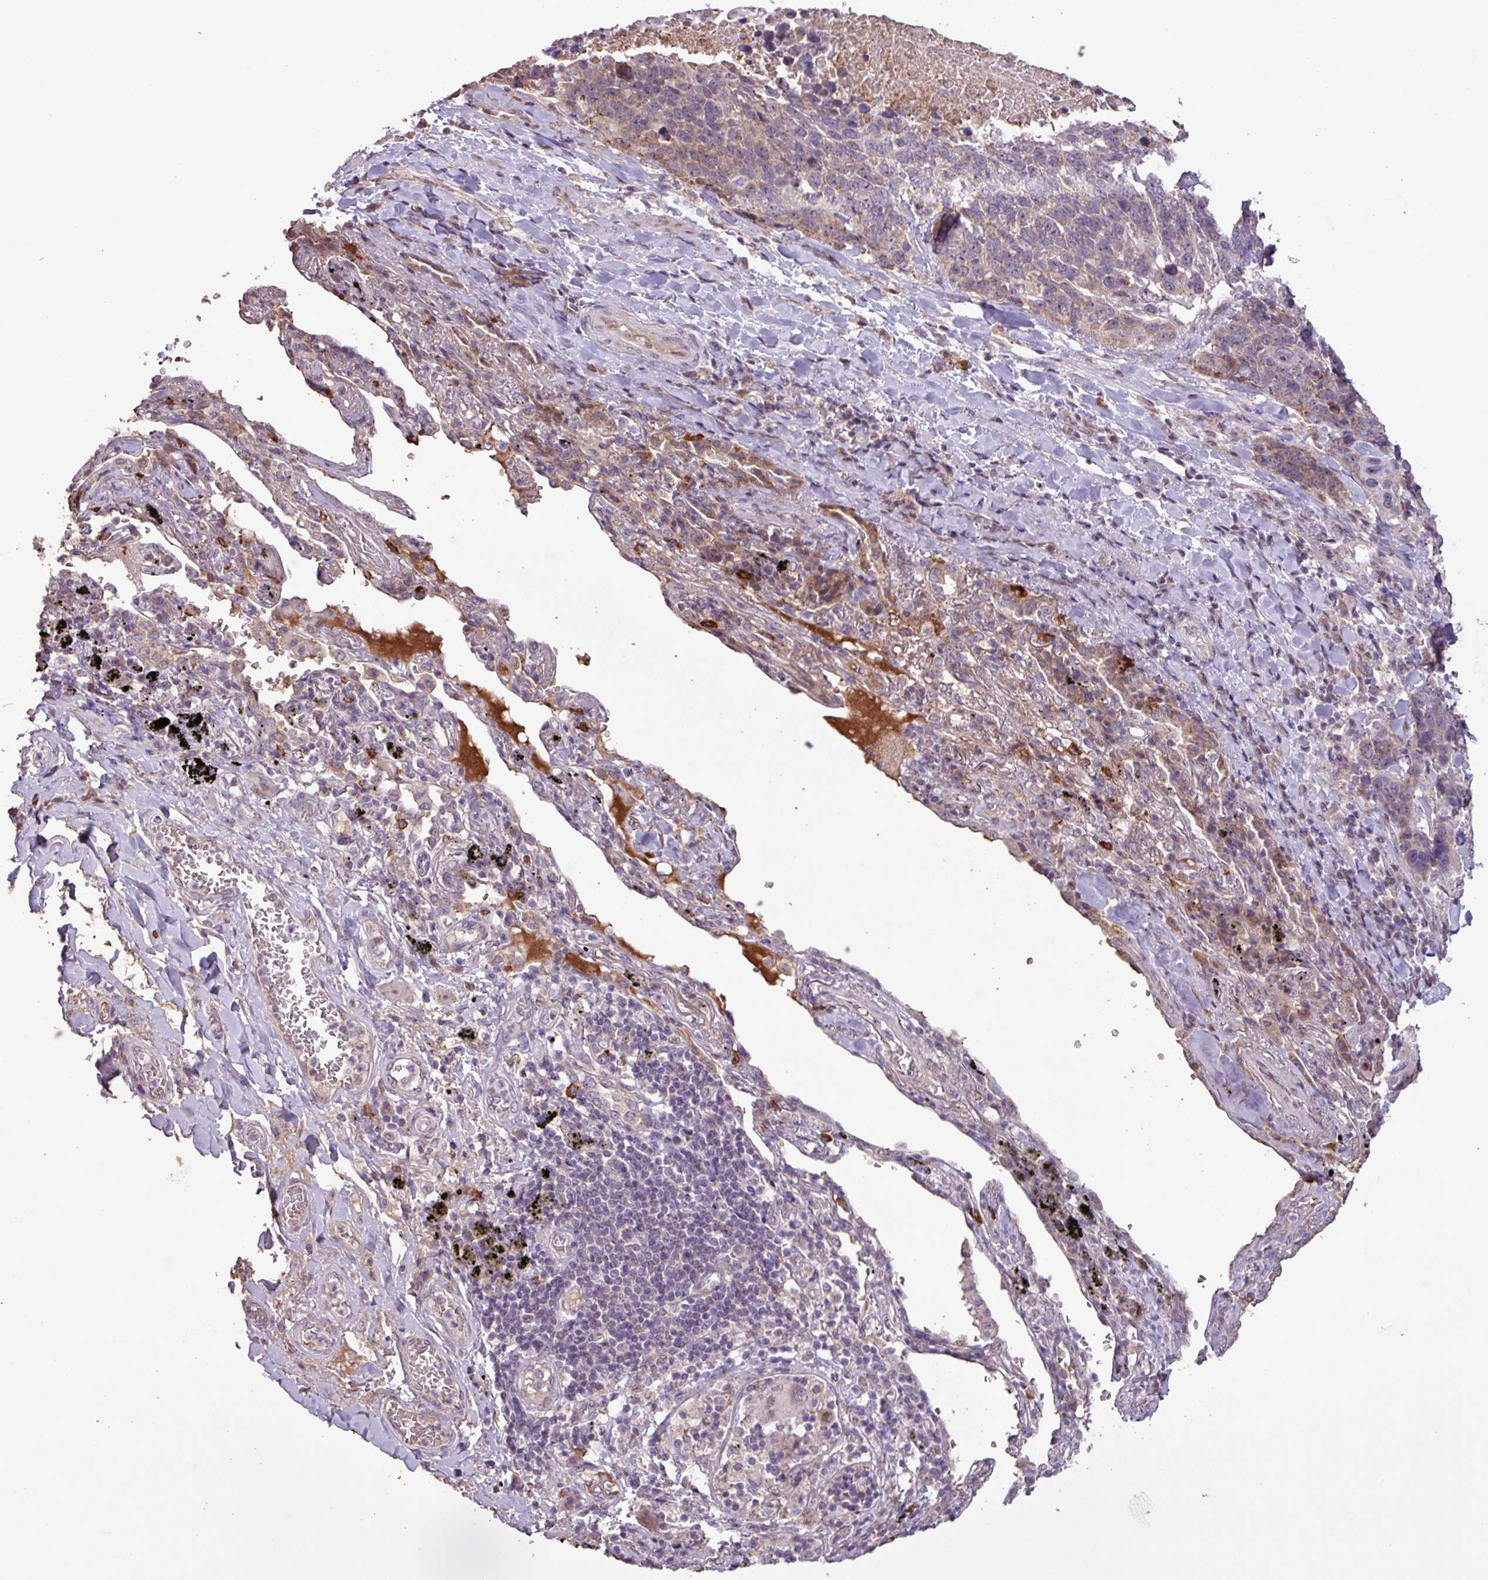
{"staining": {"intensity": "weak", "quantity": "<25%", "location": "cytoplasmic/membranous"}, "tissue": "lung cancer", "cell_type": "Tumor cells", "image_type": "cancer", "snomed": [{"axis": "morphology", "description": "Squamous cell carcinoma, NOS"}, {"axis": "topography", "description": "Lung"}], "caption": "A micrograph of lung cancer stained for a protein demonstrates no brown staining in tumor cells.", "gene": "L3MBTL3", "patient": {"sex": "male", "age": 66}}